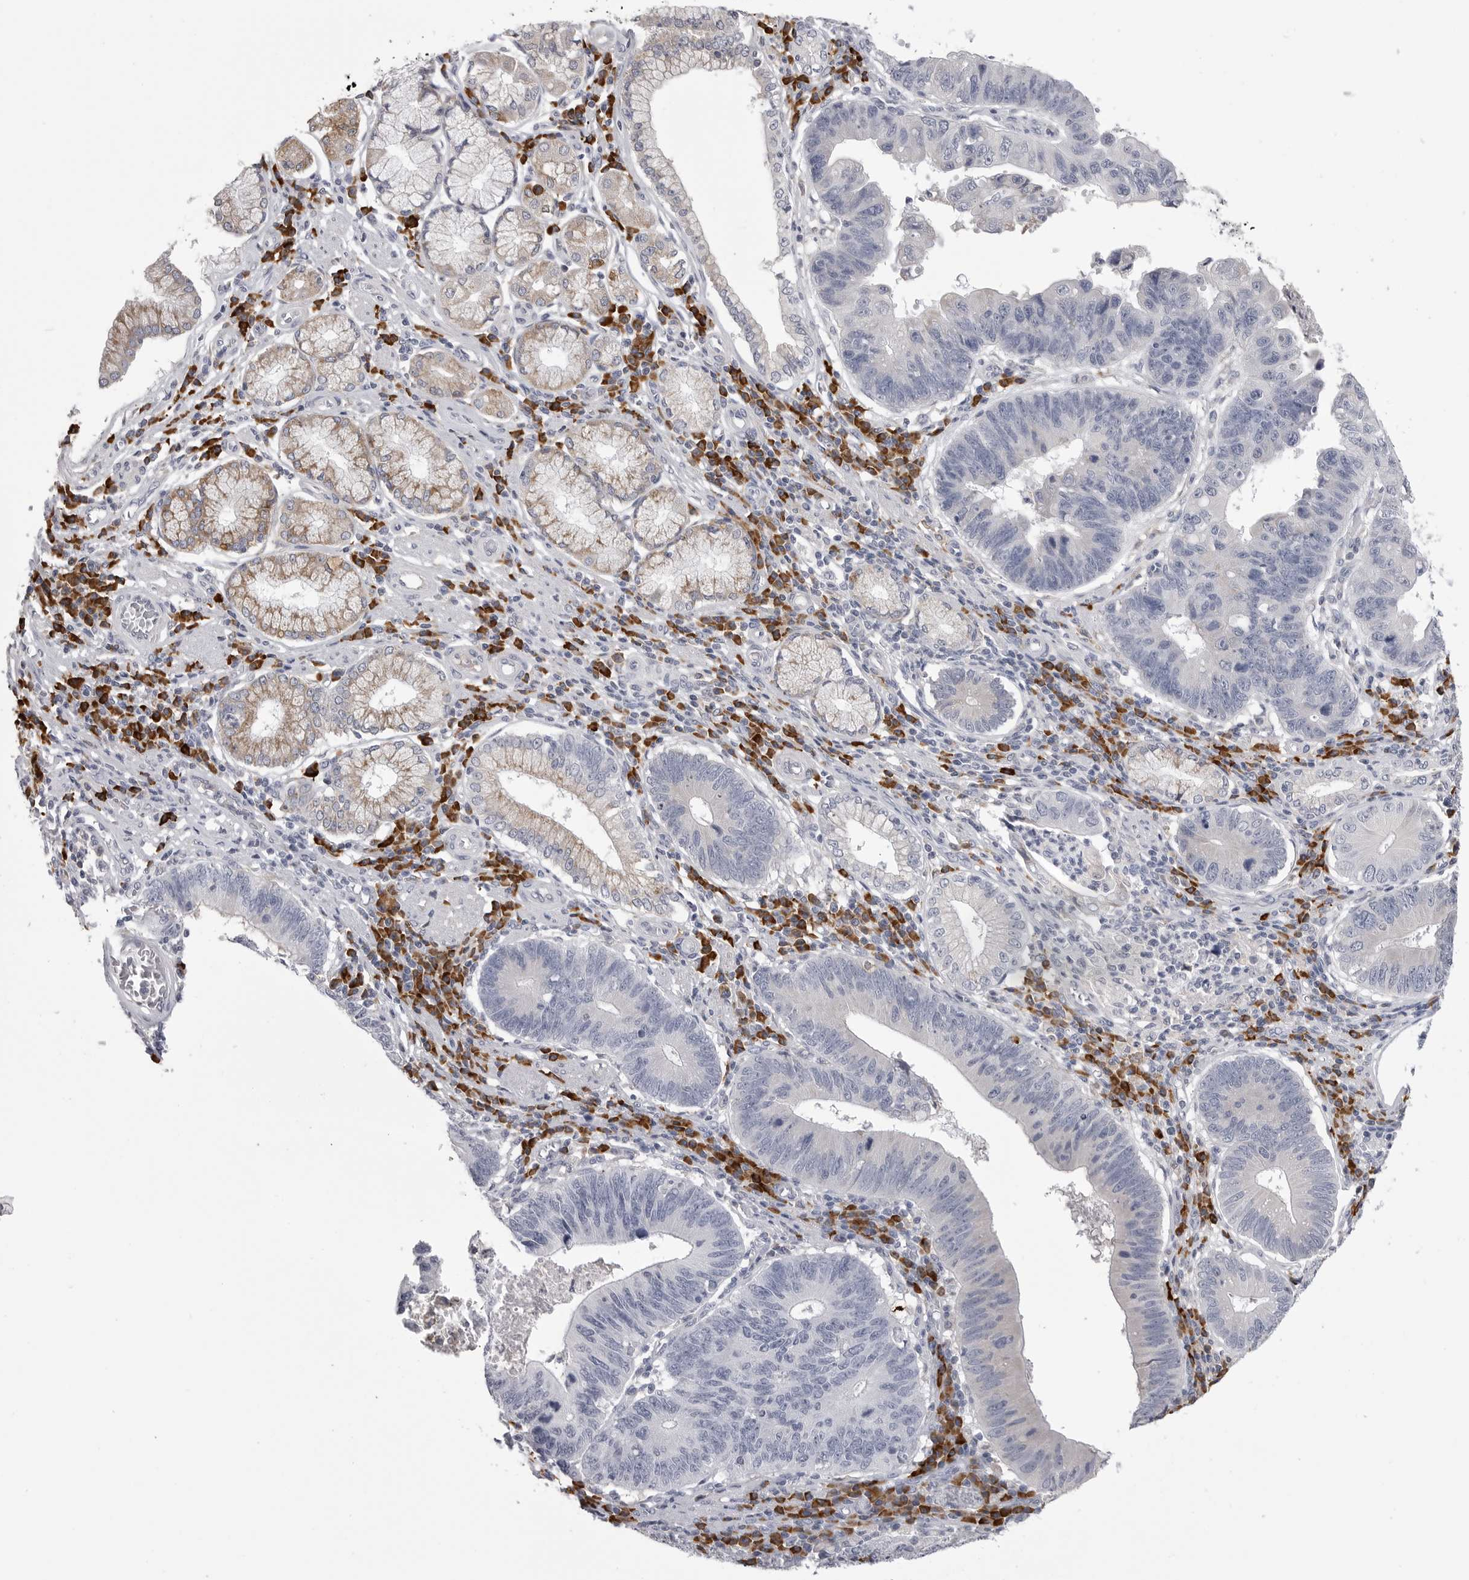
{"staining": {"intensity": "negative", "quantity": "none", "location": "none"}, "tissue": "stomach cancer", "cell_type": "Tumor cells", "image_type": "cancer", "snomed": [{"axis": "morphology", "description": "Adenocarcinoma, NOS"}, {"axis": "topography", "description": "Stomach"}], "caption": "A high-resolution histopathology image shows IHC staining of stomach cancer (adenocarcinoma), which exhibits no significant expression in tumor cells. (Brightfield microscopy of DAB (3,3'-diaminobenzidine) IHC at high magnification).", "gene": "FKBP2", "patient": {"sex": "male", "age": 59}}